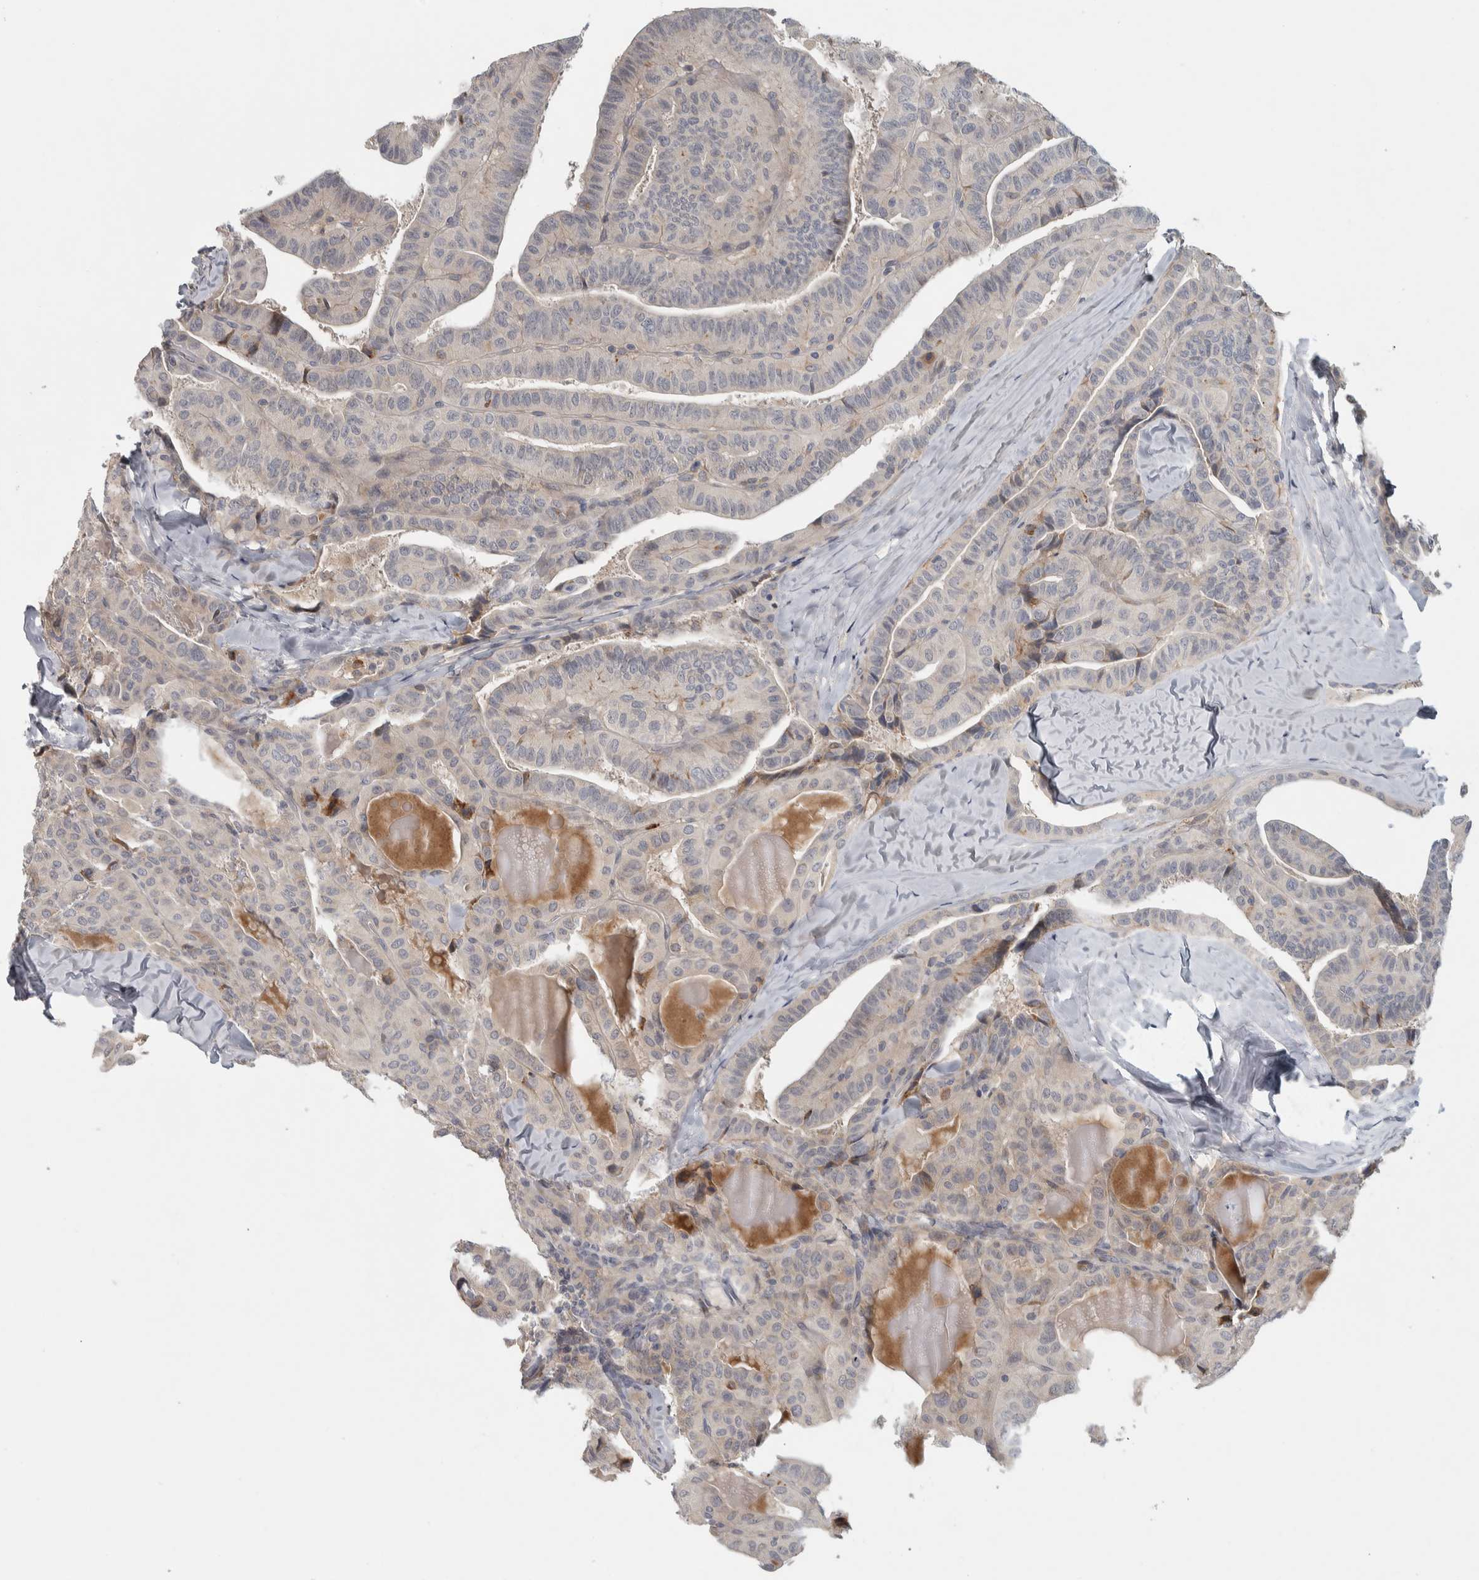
{"staining": {"intensity": "weak", "quantity": "<25%", "location": "cytoplasmic/membranous"}, "tissue": "thyroid cancer", "cell_type": "Tumor cells", "image_type": "cancer", "snomed": [{"axis": "morphology", "description": "Papillary adenocarcinoma, NOS"}, {"axis": "topography", "description": "Thyroid gland"}], "caption": "Immunohistochemistry (IHC) image of thyroid cancer (papillary adenocarcinoma) stained for a protein (brown), which reveals no staining in tumor cells.", "gene": "ADPRM", "patient": {"sex": "male", "age": 77}}